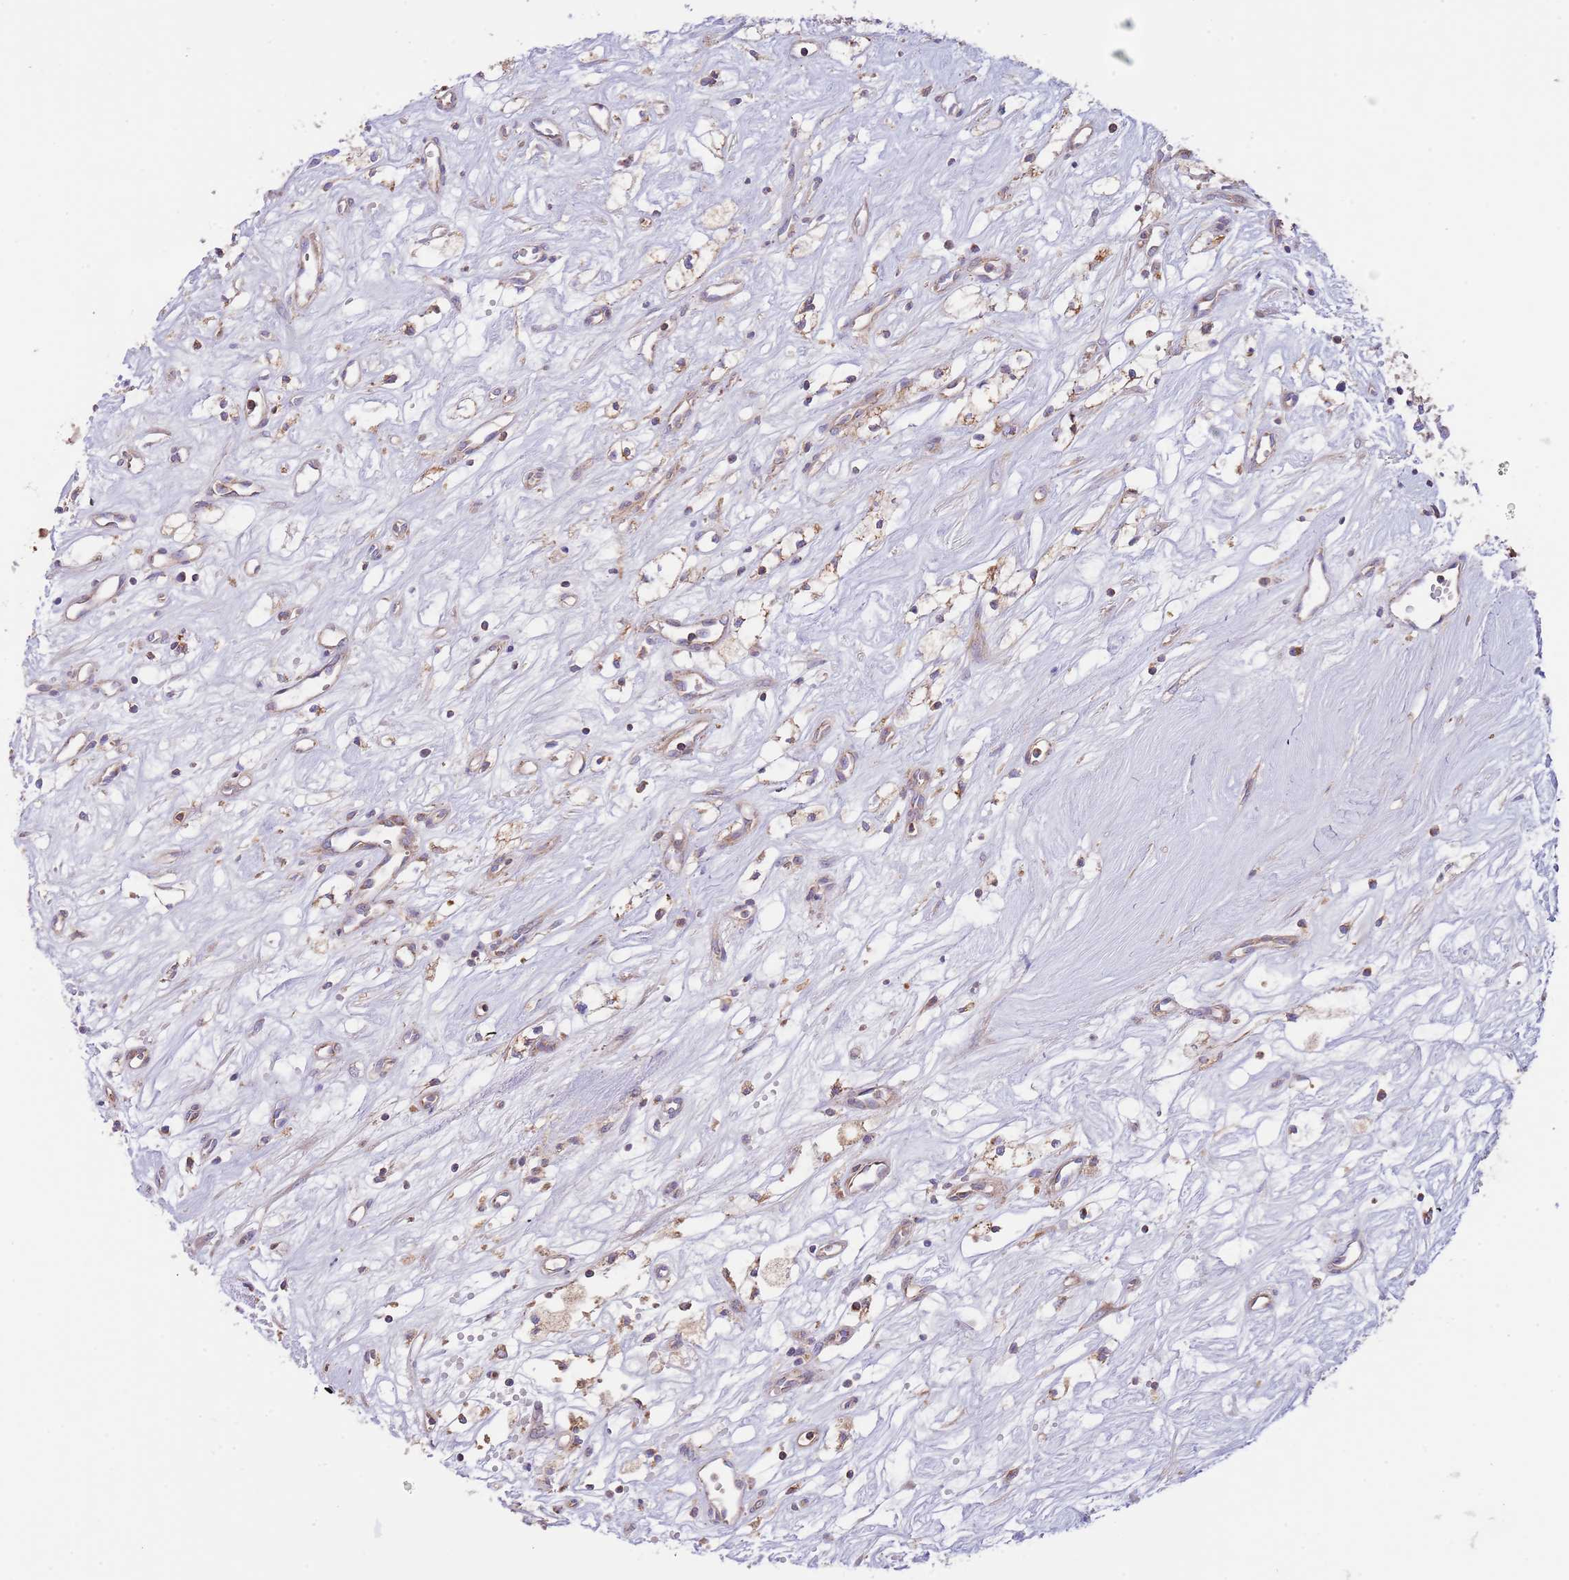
{"staining": {"intensity": "moderate", "quantity": ">75%", "location": "cytoplasmic/membranous"}, "tissue": "renal cancer", "cell_type": "Tumor cells", "image_type": "cancer", "snomed": [{"axis": "morphology", "description": "Adenocarcinoma, NOS"}, {"axis": "topography", "description": "Kidney"}], "caption": "An immunohistochemistry (IHC) histopathology image of neoplastic tissue is shown. Protein staining in brown shows moderate cytoplasmic/membranous positivity in renal adenocarcinoma within tumor cells. (DAB (3,3'-diaminobenzidine) = brown stain, brightfield microscopy at high magnification).", "gene": "DNAJA3", "patient": {"sex": "male", "age": 59}}